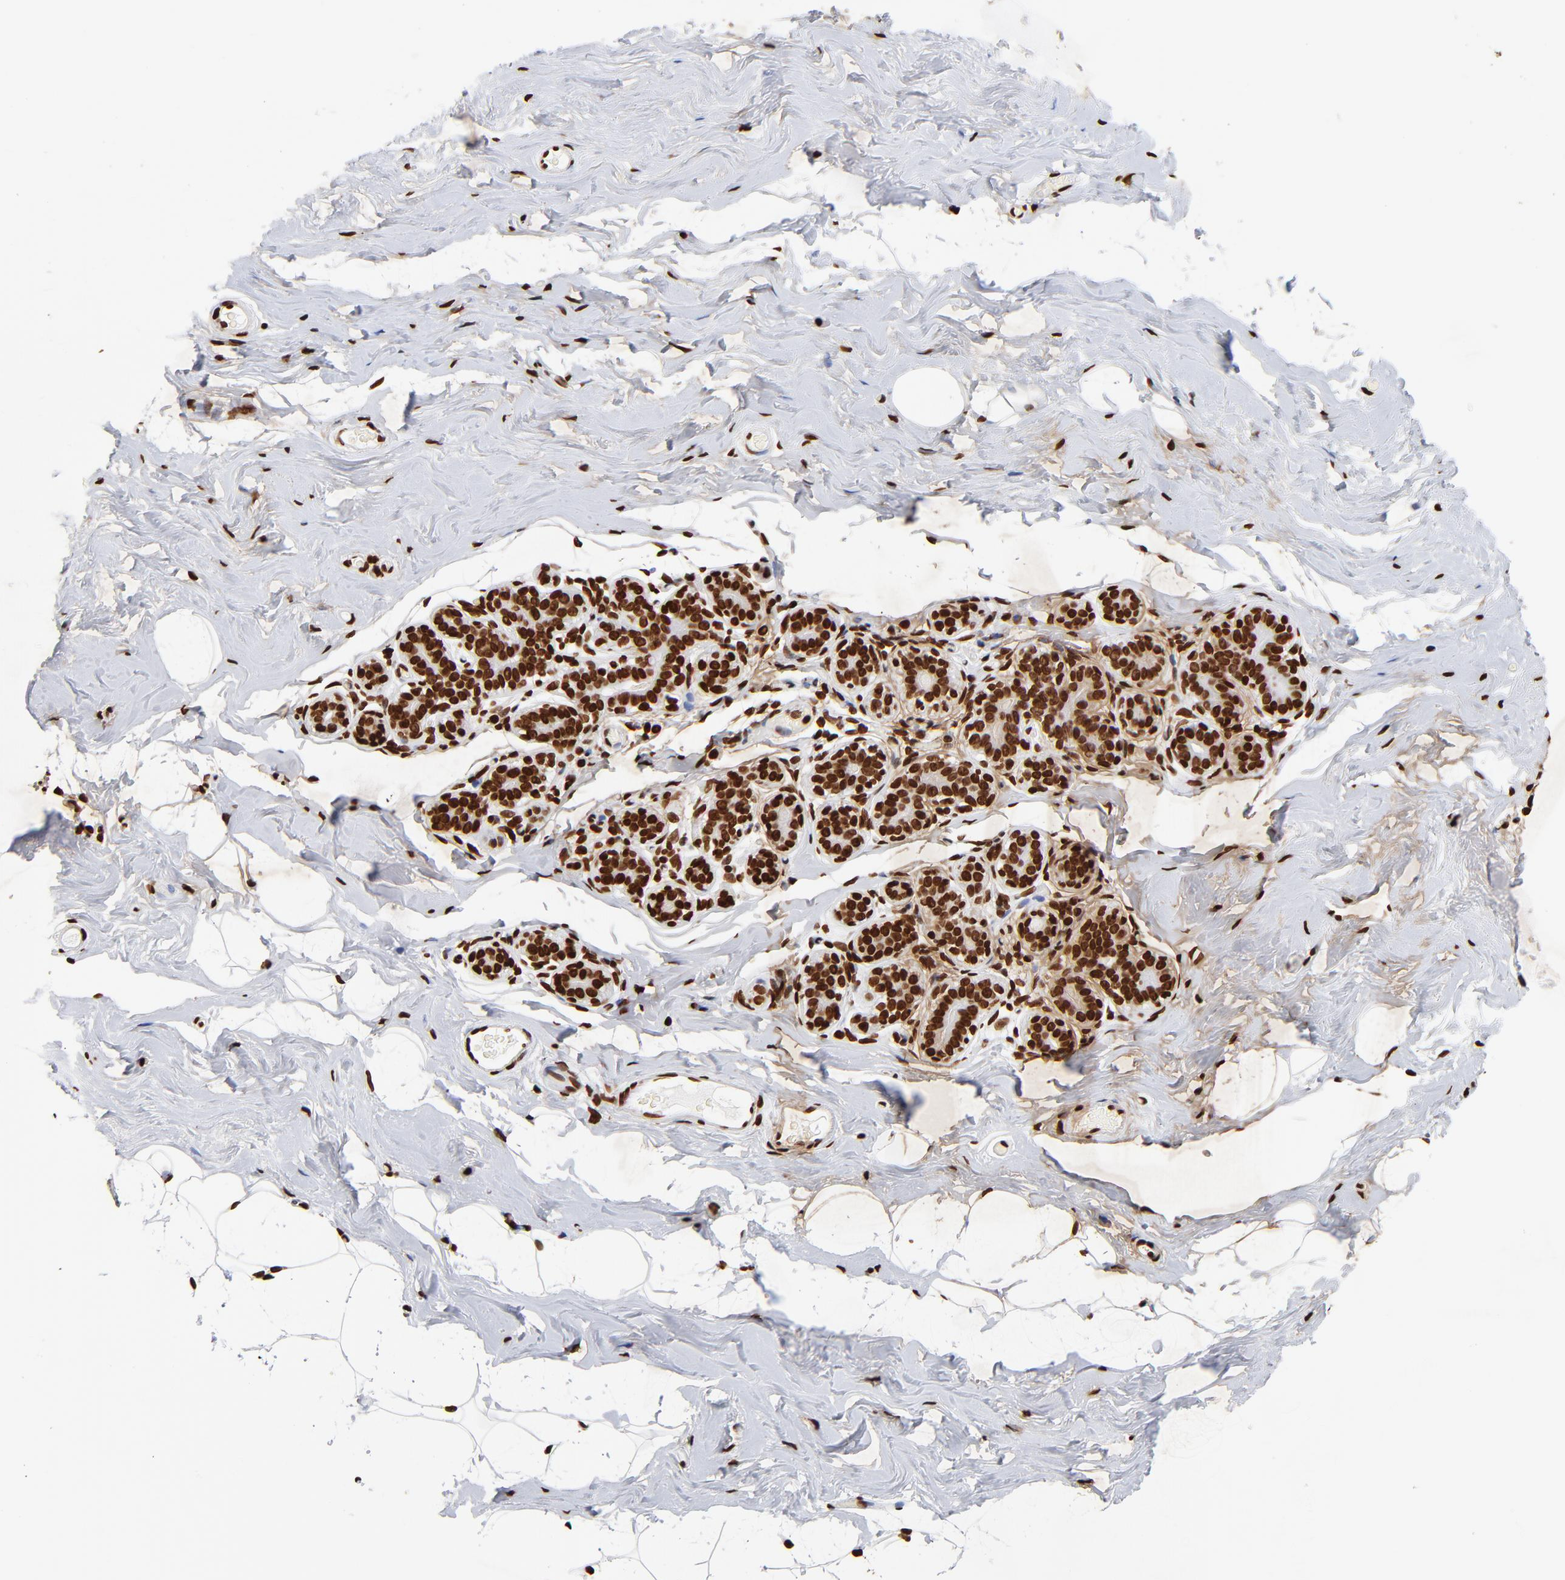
{"staining": {"intensity": "strong", "quantity": ">75%", "location": "nuclear"}, "tissue": "breast", "cell_type": "Adipocytes", "image_type": "normal", "snomed": [{"axis": "morphology", "description": "Normal tissue, NOS"}, {"axis": "topography", "description": "Breast"}, {"axis": "topography", "description": "Soft tissue"}], "caption": "This photomicrograph shows unremarkable breast stained with immunohistochemistry (IHC) to label a protein in brown. The nuclear of adipocytes show strong positivity for the protein. Nuclei are counter-stained blue.", "gene": "FBH1", "patient": {"sex": "female", "age": 75}}